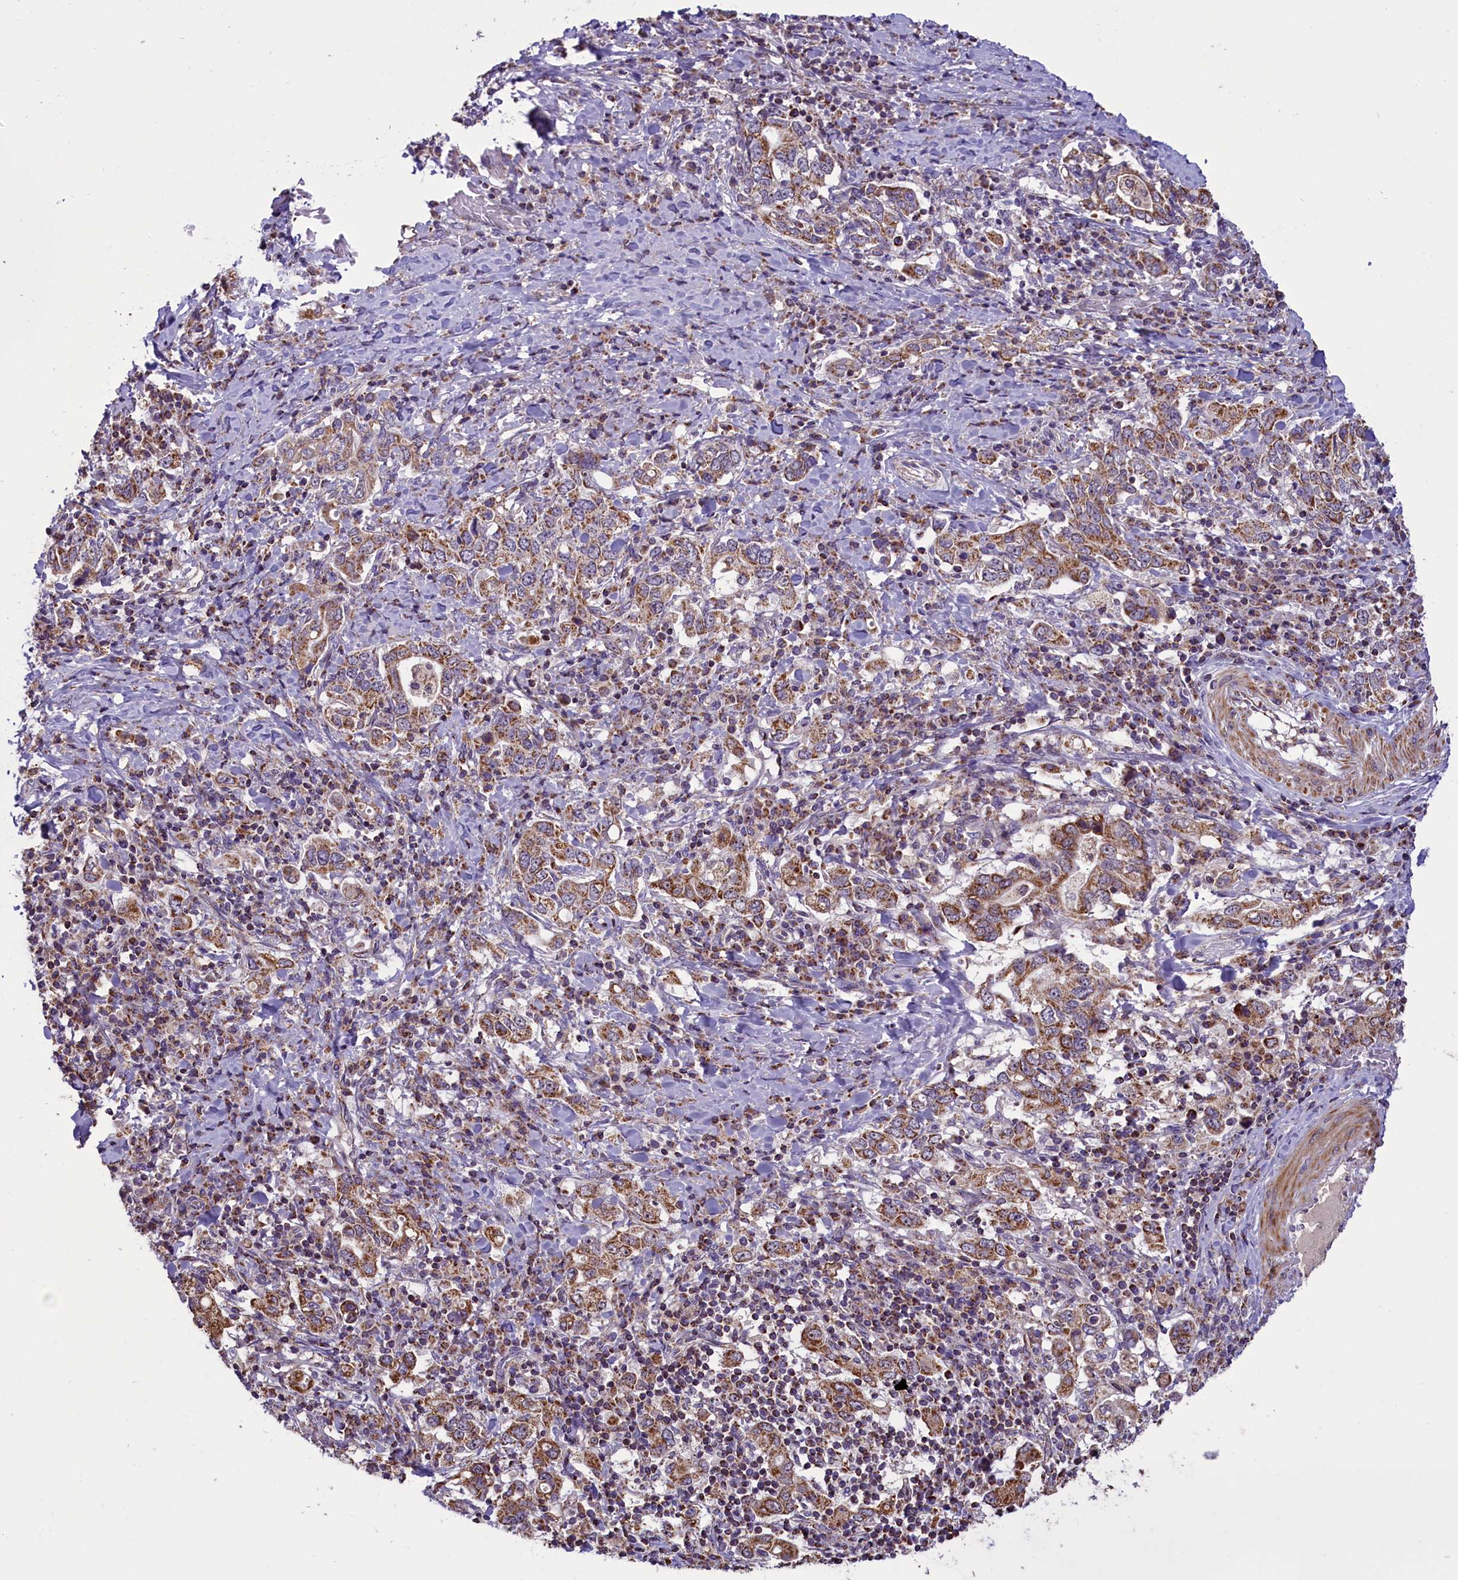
{"staining": {"intensity": "moderate", "quantity": ">75%", "location": "cytoplasmic/membranous"}, "tissue": "stomach cancer", "cell_type": "Tumor cells", "image_type": "cancer", "snomed": [{"axis": "morphology", "description": "Adenocarcinoma, NOS"}, {"axis": "topography", "description": "Stomach, upper"}, {"axis": "topography", "description": "Stomach"}], "caption": "Moderate cytoplasmic/membranous protein expression is seen in approximately >75% of tumor cells in adenocarcinoma (stomach).", "gene": "GLRX5", "patient": {"sex": "male", "age": 62}}